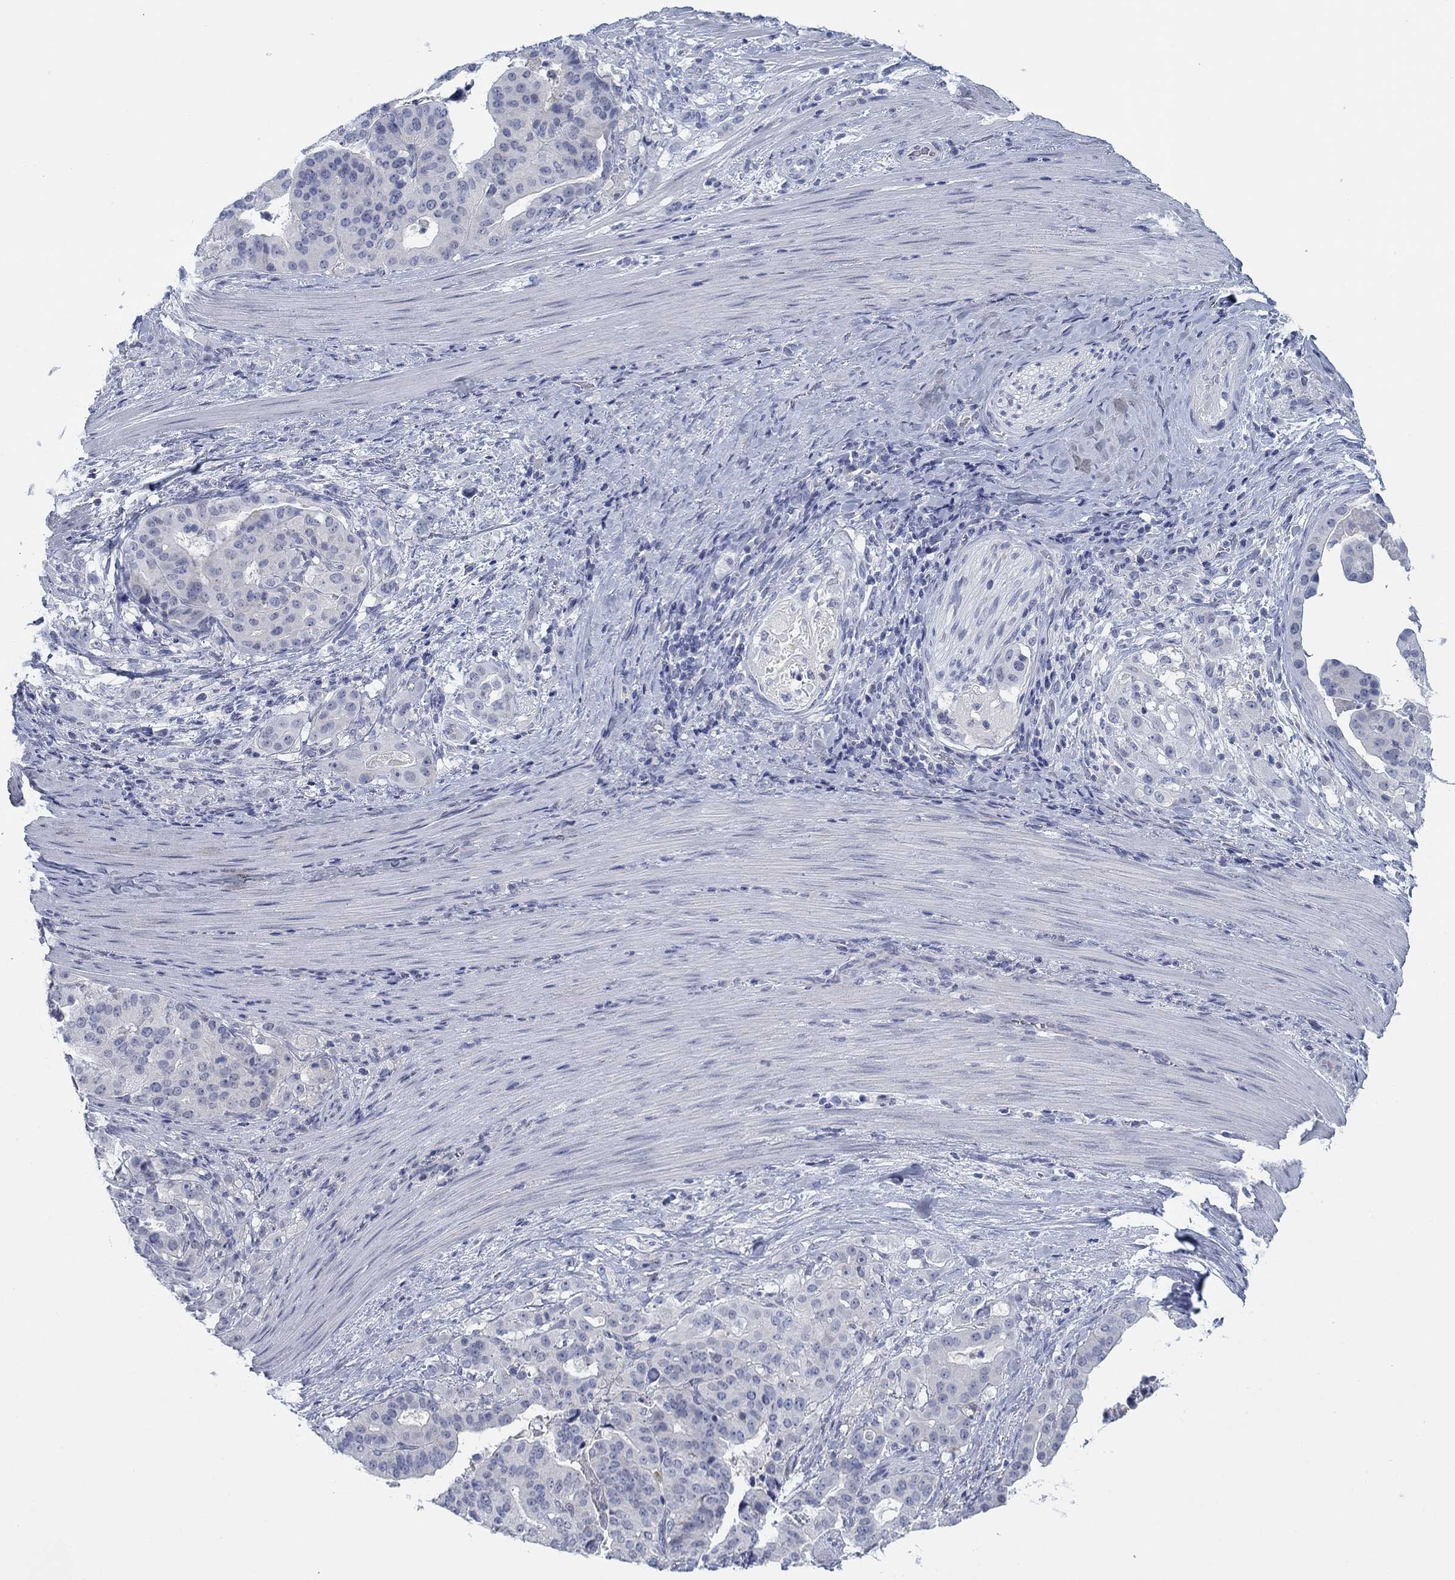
{"staining": {"intensity": "negative", "quantity": "none", "location": "none"}, "tissue": "stomach cancer", "cell_type": "Tumor cells", "image_type": "cancer", "snomed": [{"axis": "morphology", "description": "Adenocarcinoma, NOS"}, {"axis": "topography", "description": "Stomach"}], "caption": "This is an IHC histopathology image of adenocarcinoma (stomach). There is no staining in tumor cells.", "gene": "DNAL1", "patient": {"sex": "male", "age": 48}}